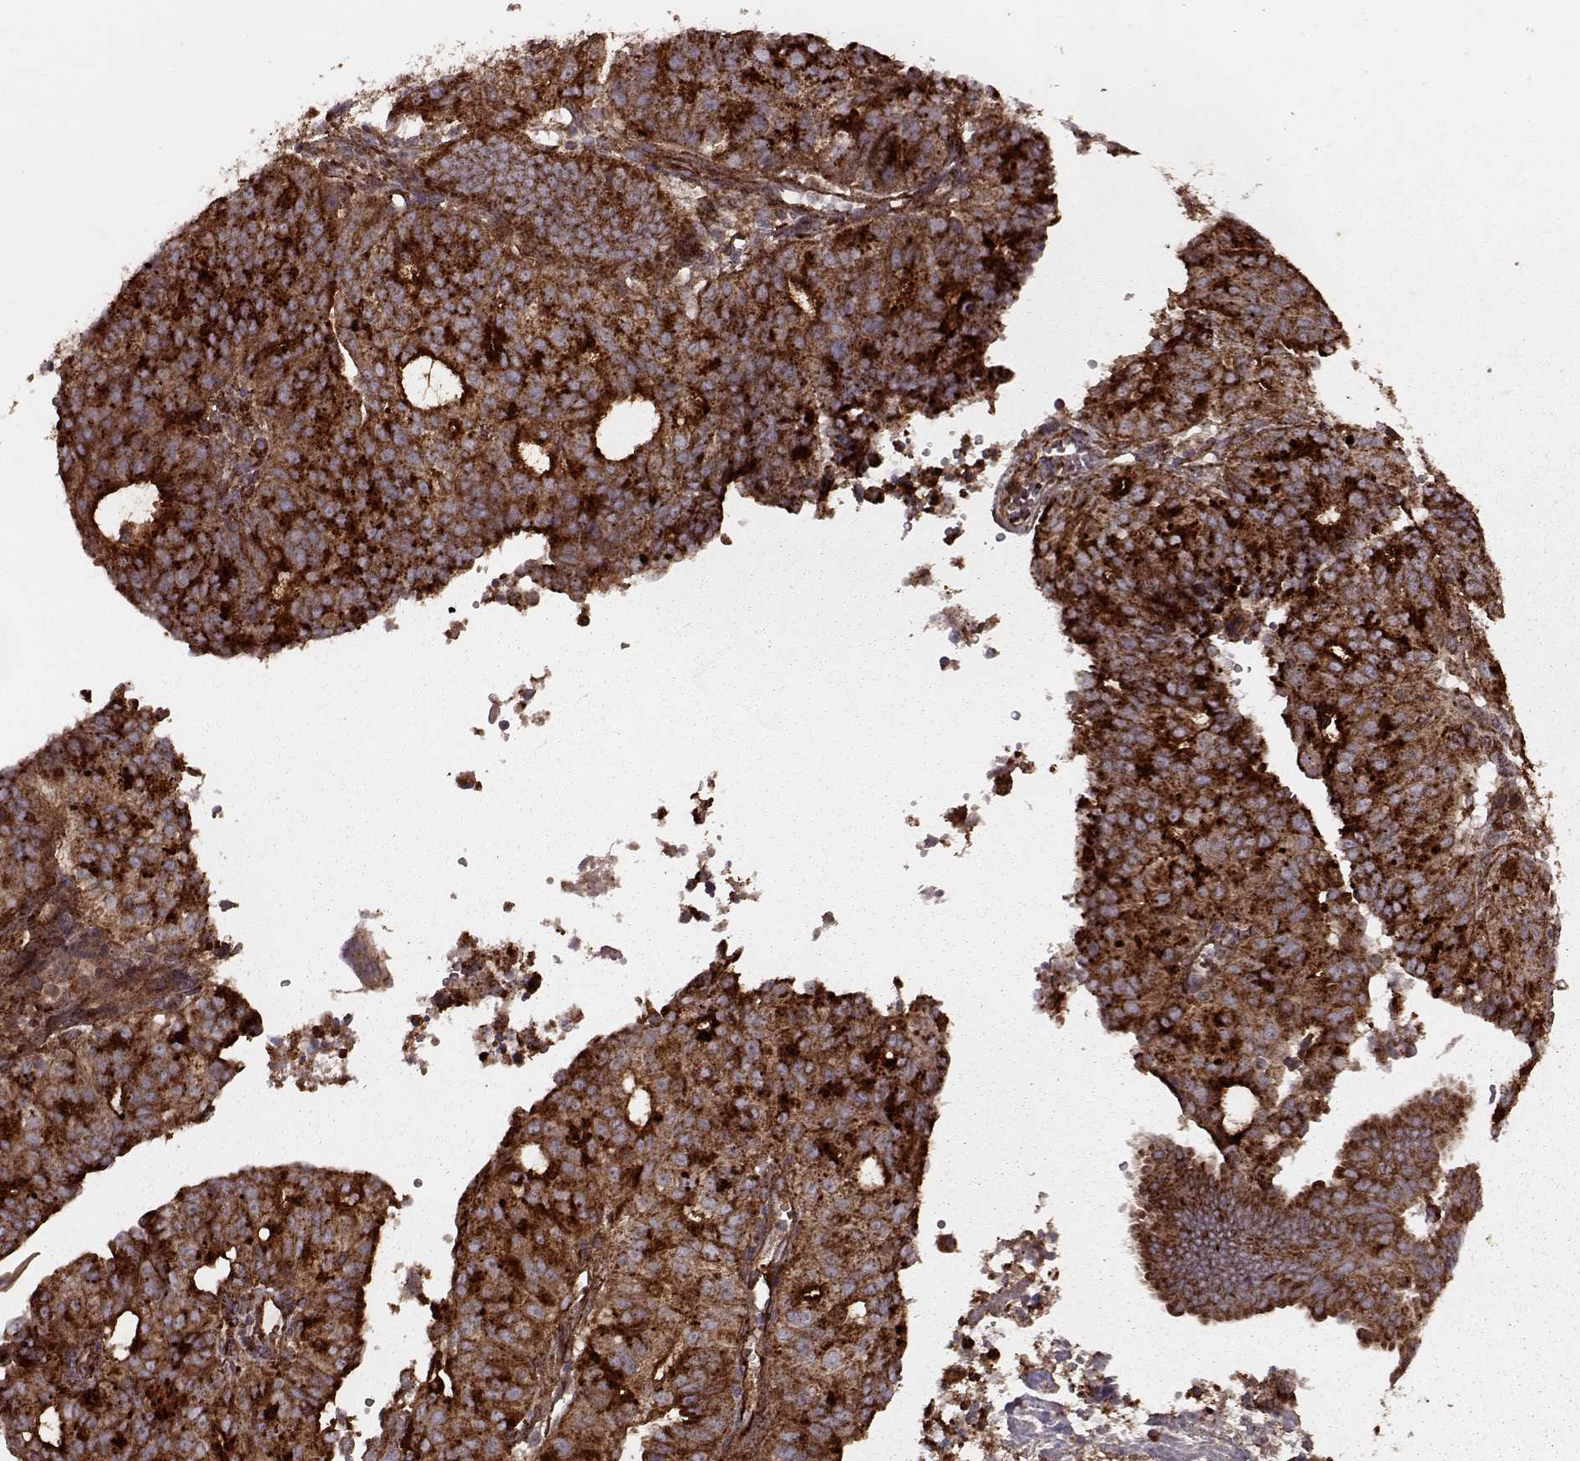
{"staining": {"intensity": "strong", "quantity": ">75%", "location": "cytoplasmic/membranous"}, "tissue": "endometrial cancer", "cell_type": "Tumor cells", "image_type": "cancer", "snomed": [{"axis": "morphology", "description": "Adenocarcinoma, NOS"}, {"axis": "topography", "description": "Endometrium"}], "caption": "Immunohistochemical staining of human endometrial cancer (adenocarcinoma) reveals high levels of strong cytoplasmic/membranous staining in about >75% of tumor cells.", "gene": "FXN", "patient": {"sex": "female", "age": 82}}